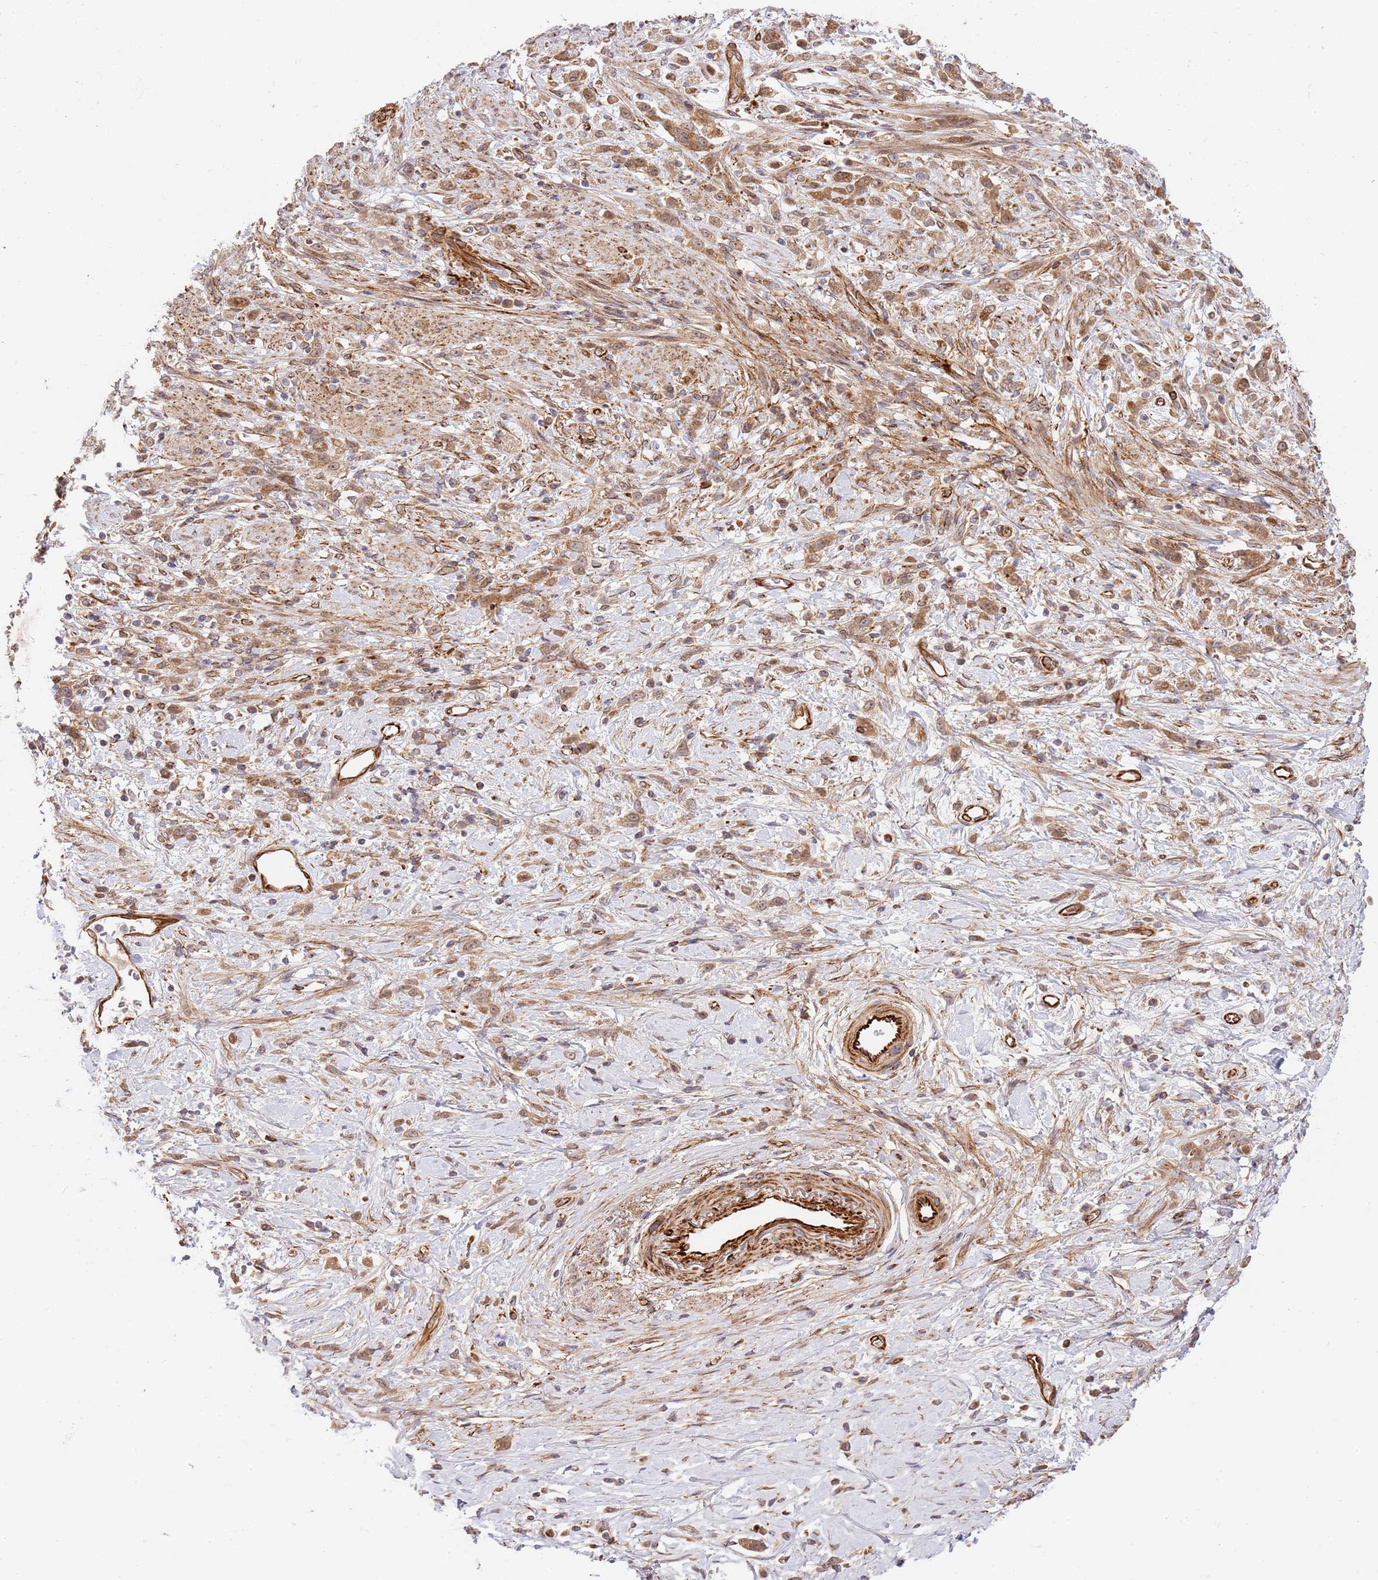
{"staining": {"intensity": "moderate", "quantity": ">75%", "location": "cytoplasmic/membranous"}, "tissue": "stomach cancer", "cell_type": "Tumor cells", "image_type": "cancer", "snomed": [{"axis": "morphology", "description": "Adenocarcinoma, NOS"}, {"axis": "topography", "description": "Stomach"}], "caption": "Approximately >75% of tumor cells in human stomach cancer exhibit moderate cytoplasmic/membranous protein expression as visualized by brown immunohistochemical staining.", "gene": "NEK3", "patient": {"sex": "female", "age": 60}}